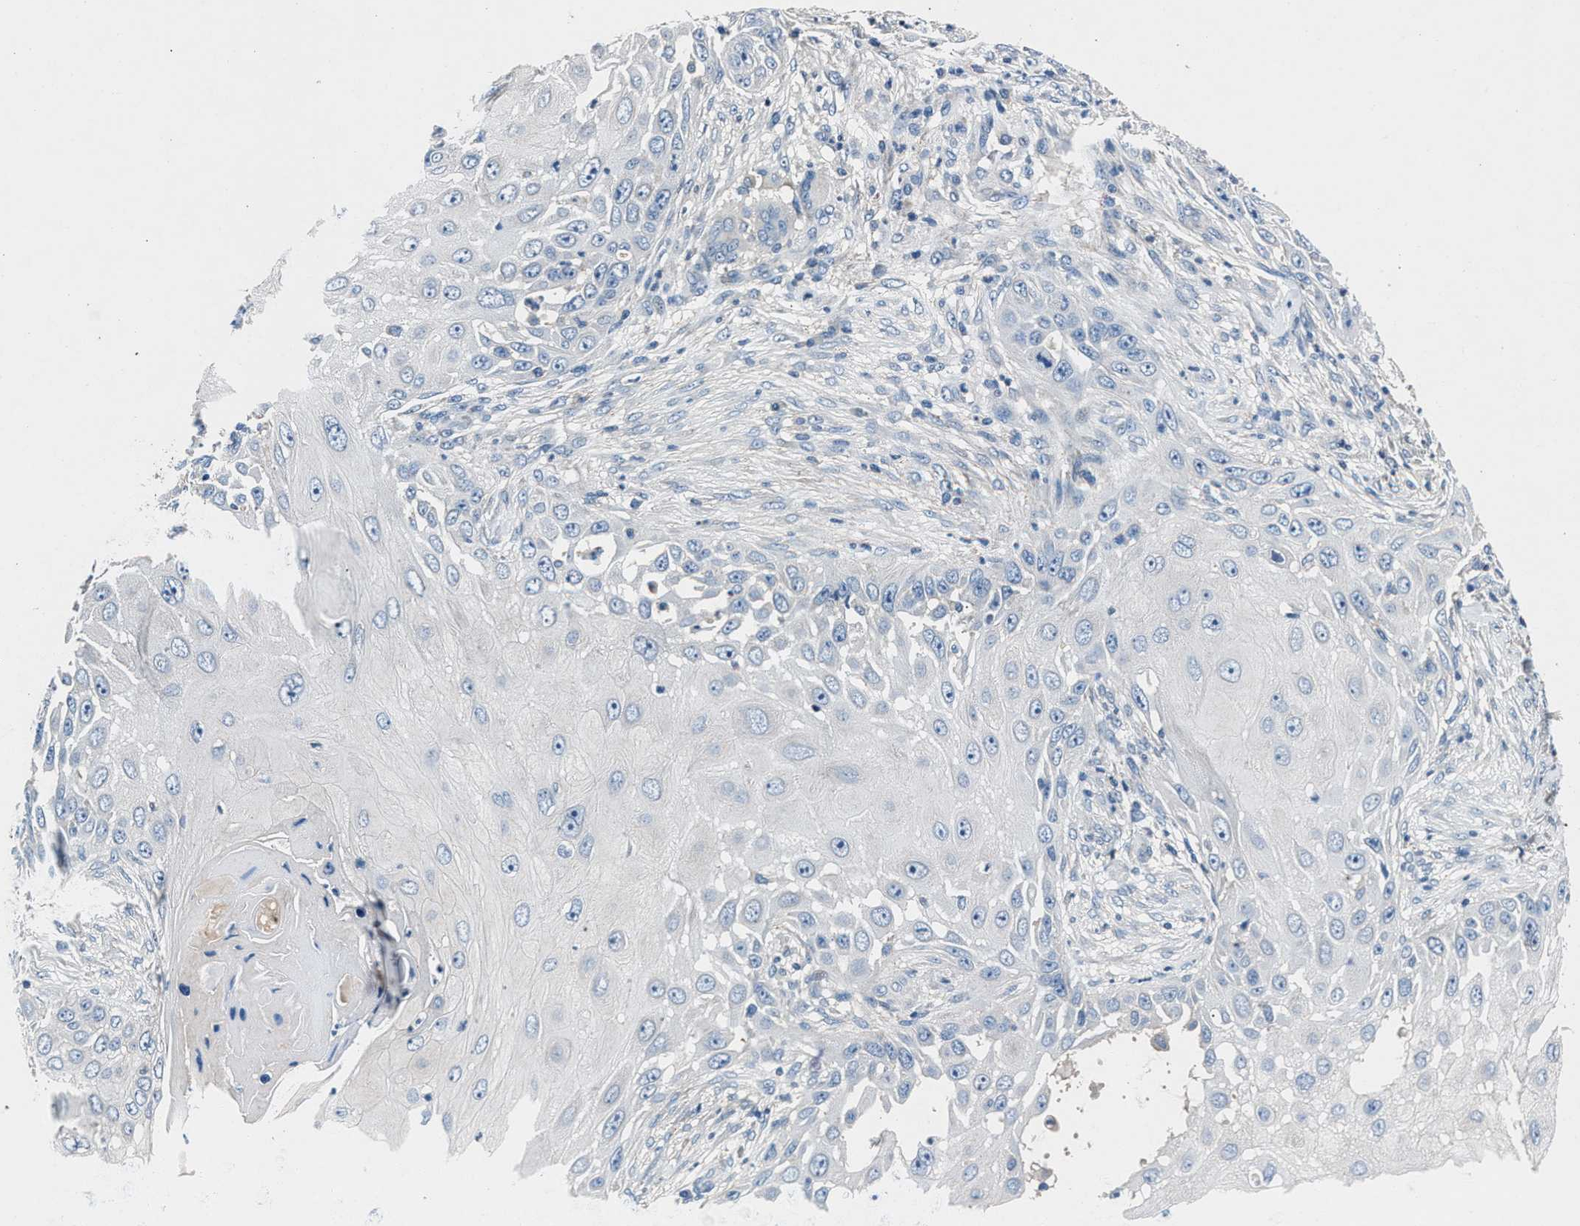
{"staining": {"intensity": "negative", "quantity": "none", "location": "none"}, "tissue": "skin cancer", "cell_type": "Tumor cells", "image_type": "cancer", "snomed": [{"axis": "morphology", "description": "Squamous cell carcinoma, NOS"}, {"axis": "topography", "description": "Skin"}], "caption": "Immunohistochemistry of skin cancer reveals no staining in tumor cells.", "gene": "DENND6B", "patient": {"sex": "female", "age": 44}}